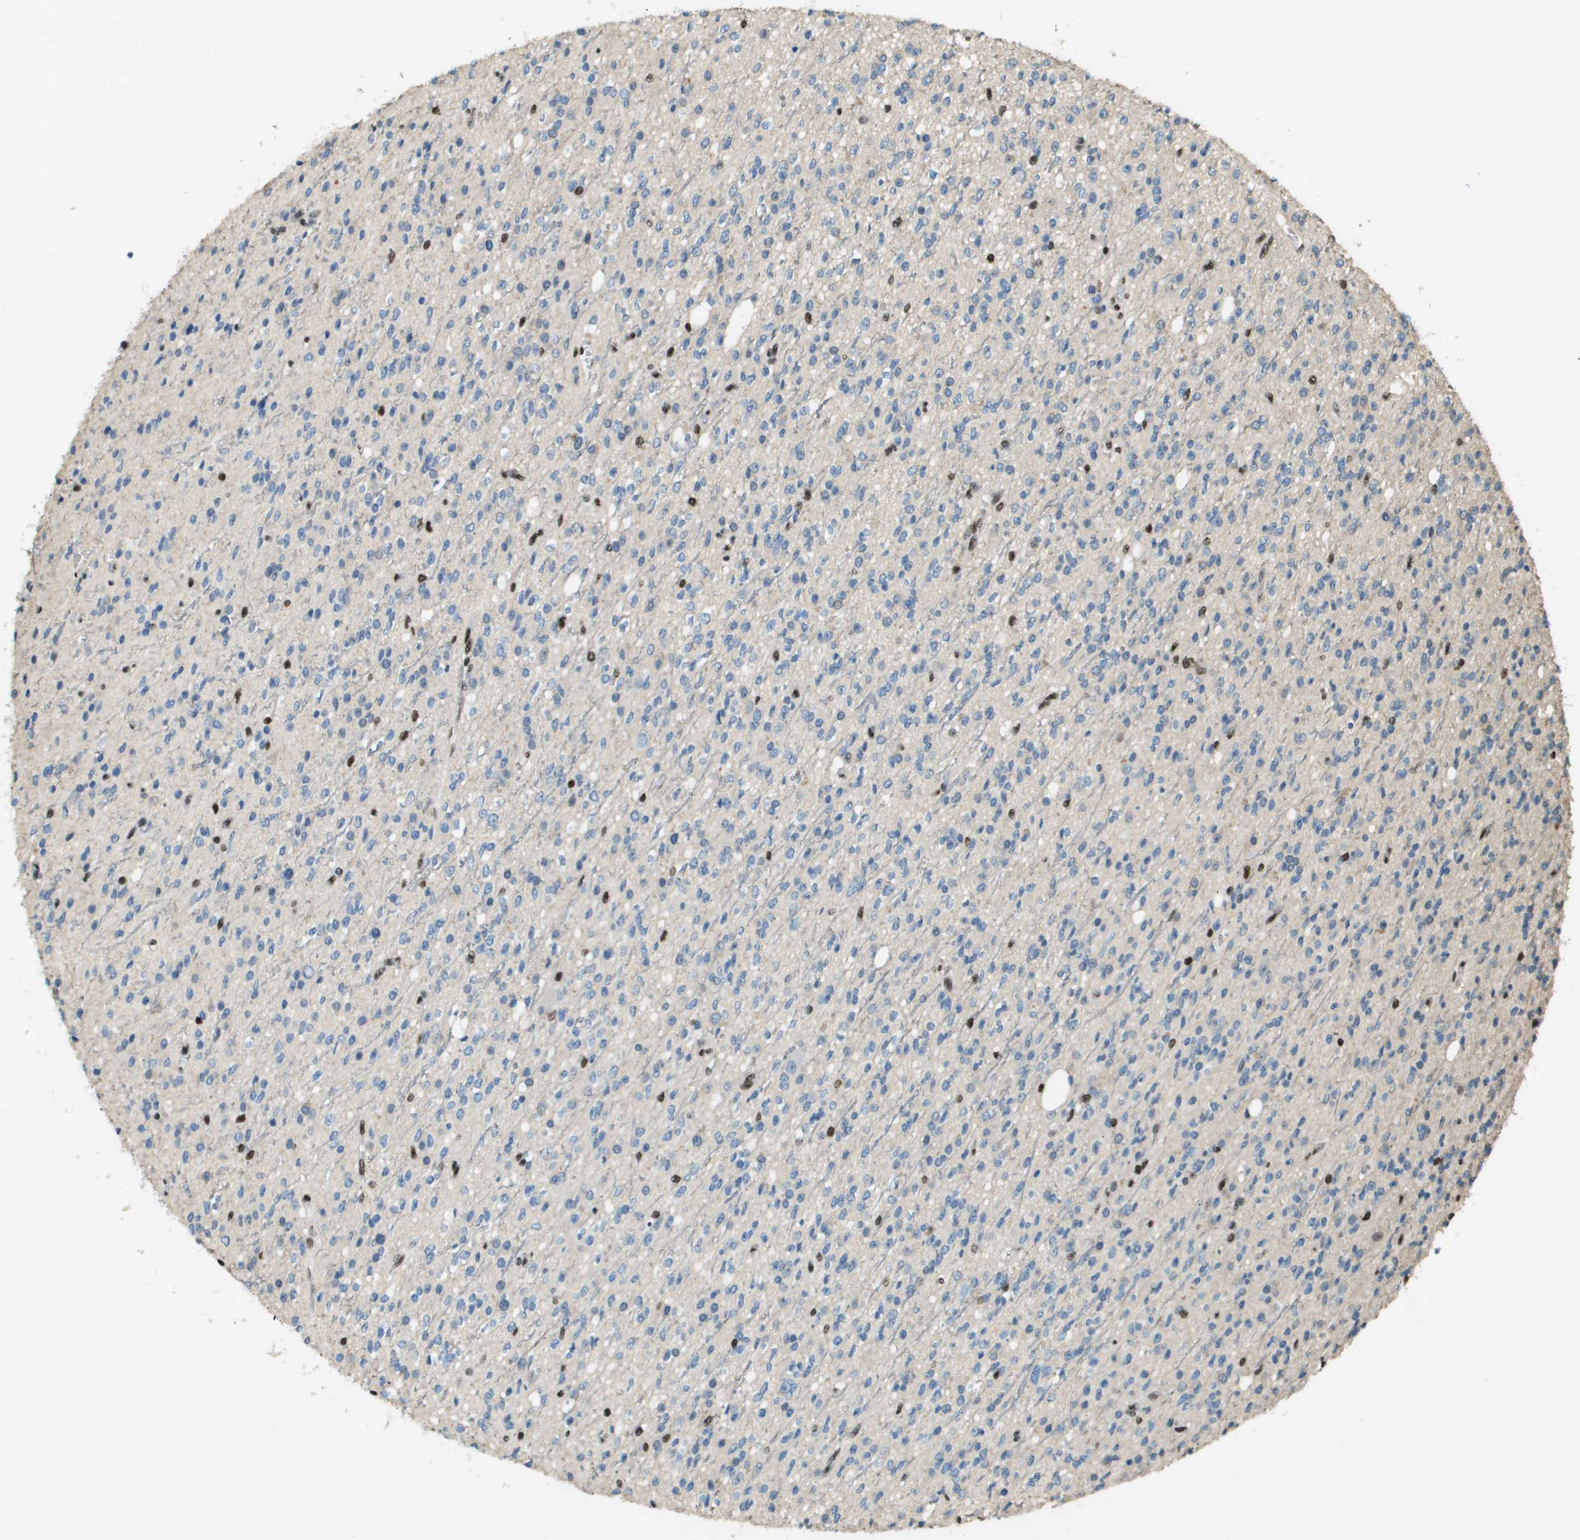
{"staining": {"intensity": "moderate", "quantity": "<25%", "location": "nuclear"}, "tissue": "glioma", "cell_type": "Tumor cells", "image_type": "cancer", "snomed": [{"axis": "morphology", "description": "Glioma, malignant, High grade"}, {"axis": "topography", "description": "Brain"}], "caption": "Protein positivity by immunohistochemistry (IHC) reveals moderate nuclear positivity in about <25% of tumor cells in malignant high-grade glioma. Immunohistochemistry (ihc) stains the protein of interest in brown and the nuclei are stained blue.", "gene": "SP100", "patient": {"sex": "male", "age": 34}}